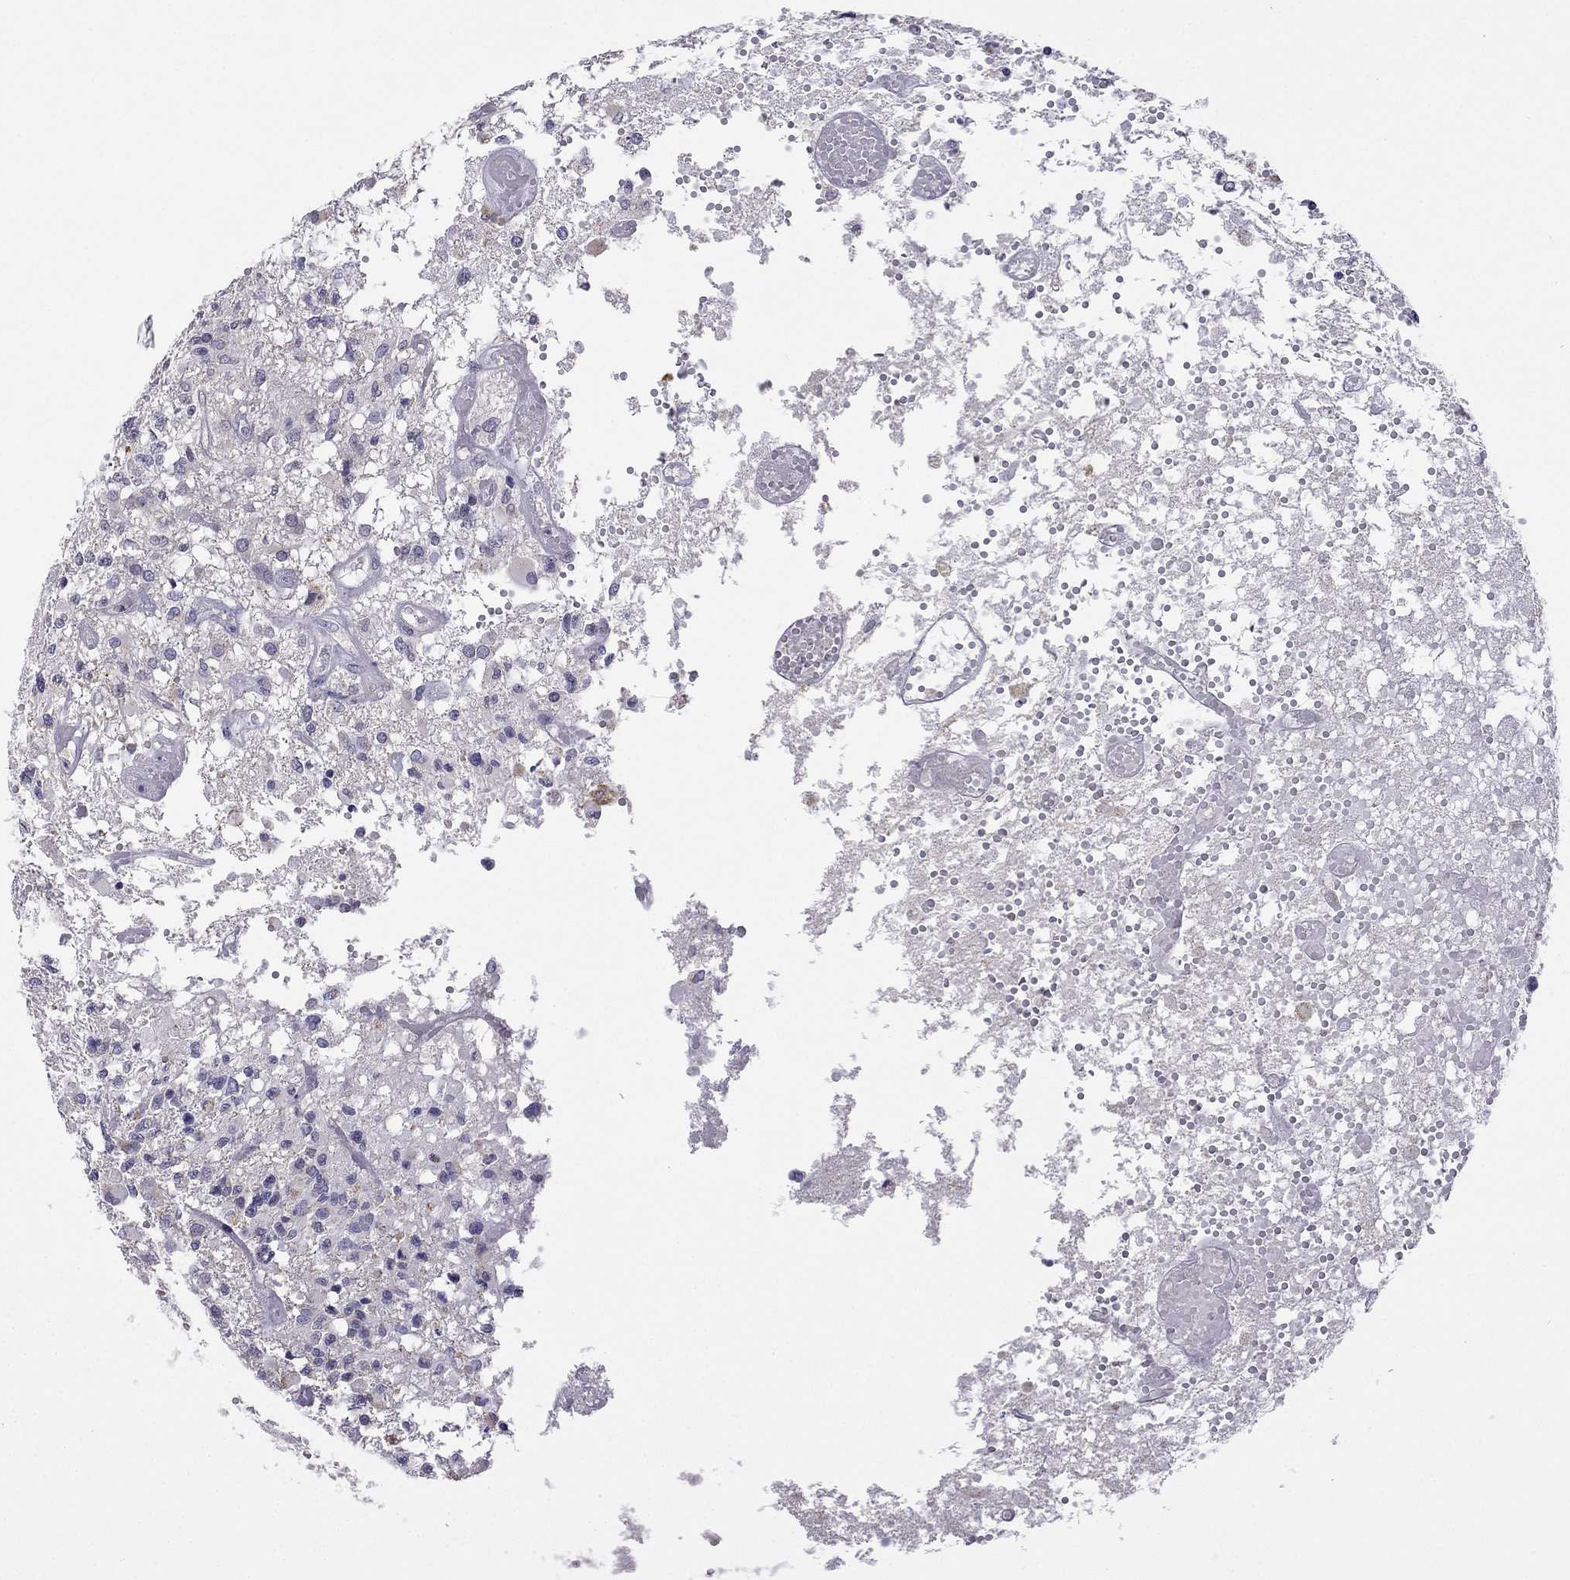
{"staining": {"intensity": "negative", "quantity": "none", "location": "none"}, "tissue": "glioma", "cell_type": "Tumor cells", "image_type": "cancer", "snomed": [{"axis": "morphology", "description": "Glioma, malignant, High grade"}, {"axis": "topography", "description": "Brain"}], "caption": "The photomicrograph shows no staining of tumor cells in malignant glioma (high-grade).", "gene": "C5orf49", "patient": {"sex": "female", "age": 63}}